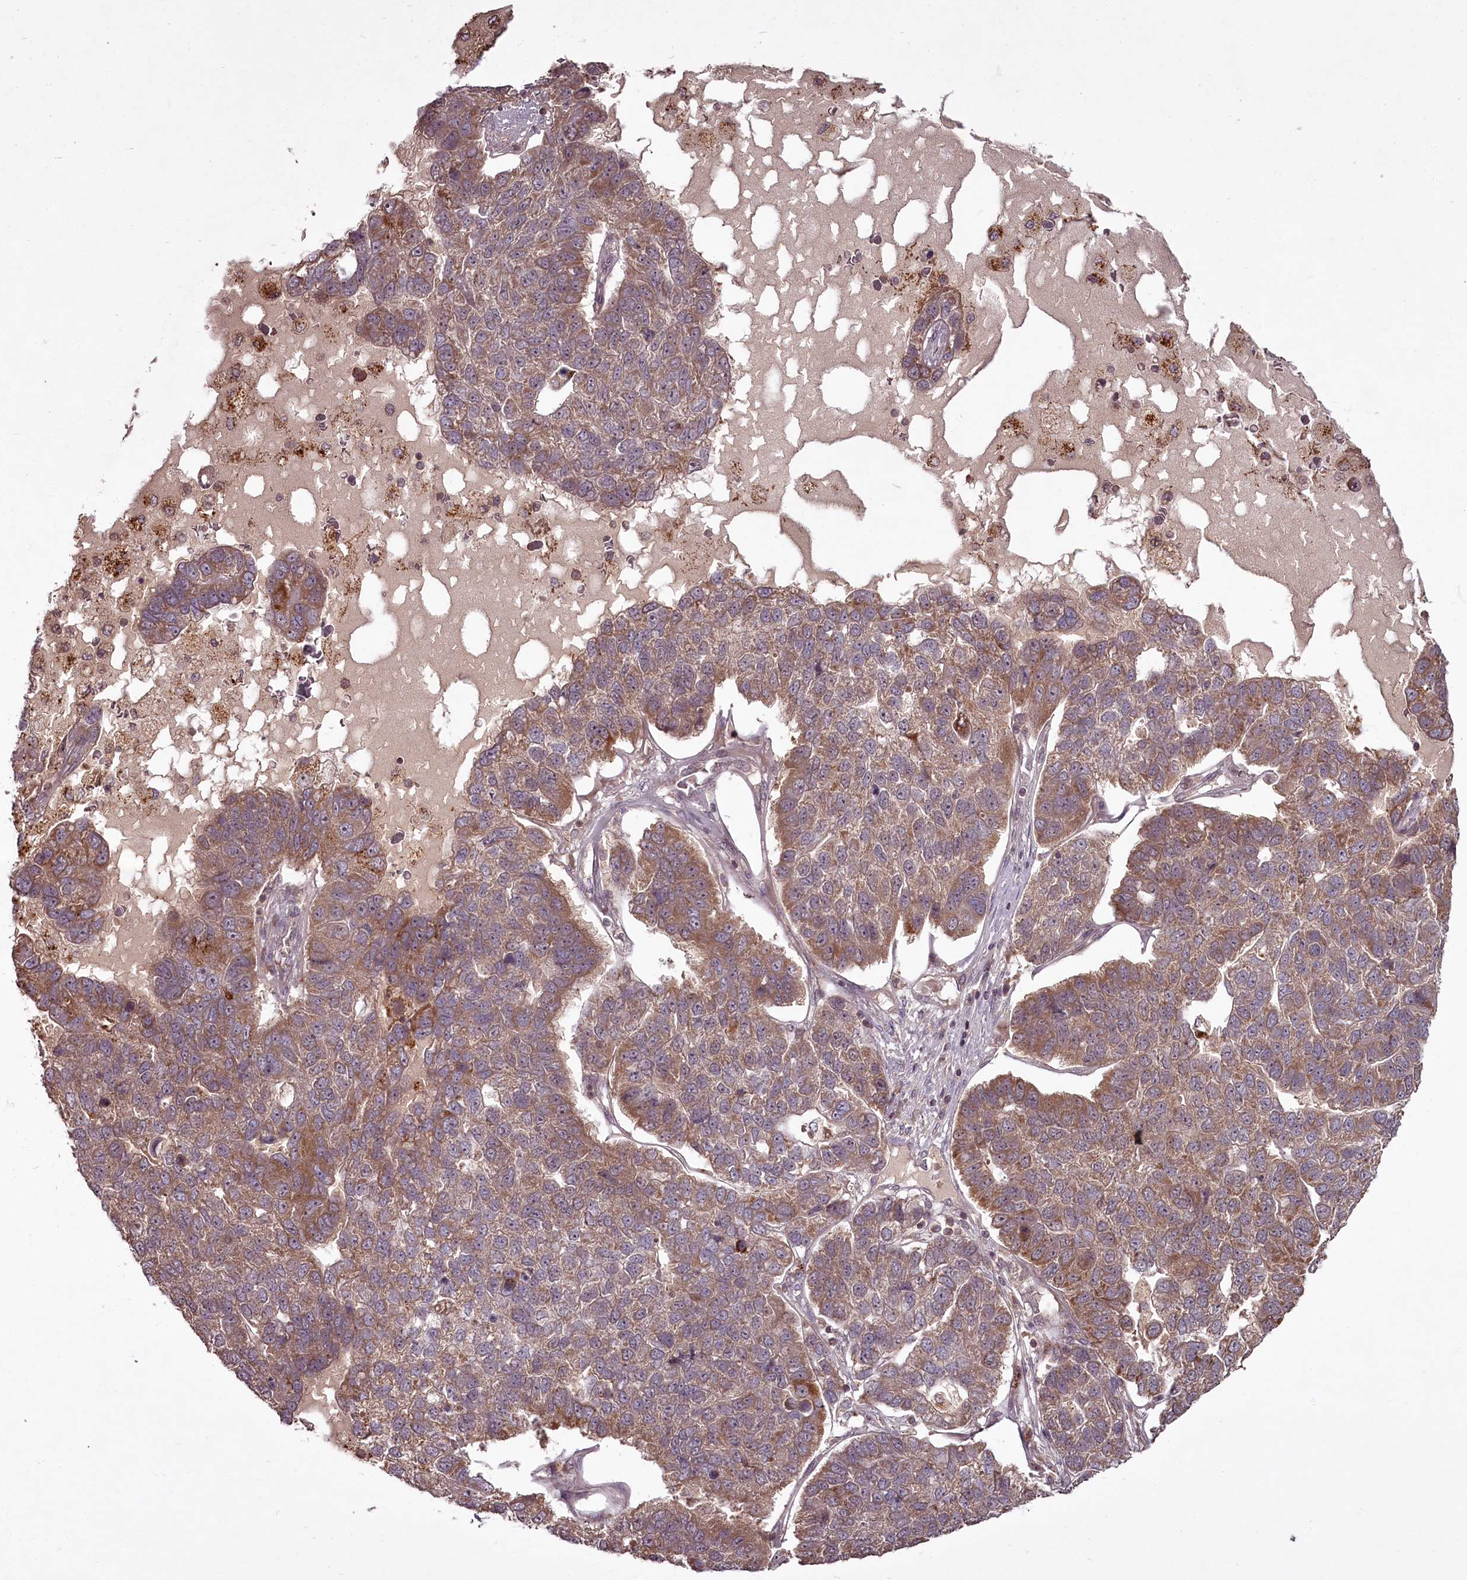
{"staining": {"intensity": "moderate", "quantity": ">75%", "location": "cytoplasmic/membranous"}, "tissue": "pancreatic cancer", "cell_type": "Tumor cells", "image_type": "cancer", "snomed": [{"axis": "morphology", "description": "Adenocarcinoma, NOS"}, {"axis": "topography", "description": "Pancreas"}], "caption": "Immunohistochemical staining of human pancreatic cancer exhibits moderate cytoplasmic/membranous protein staining in approximately >75% of tumor cells.", "gene": "PCBP2", "patient": {"sex": "female", "age": 61}}